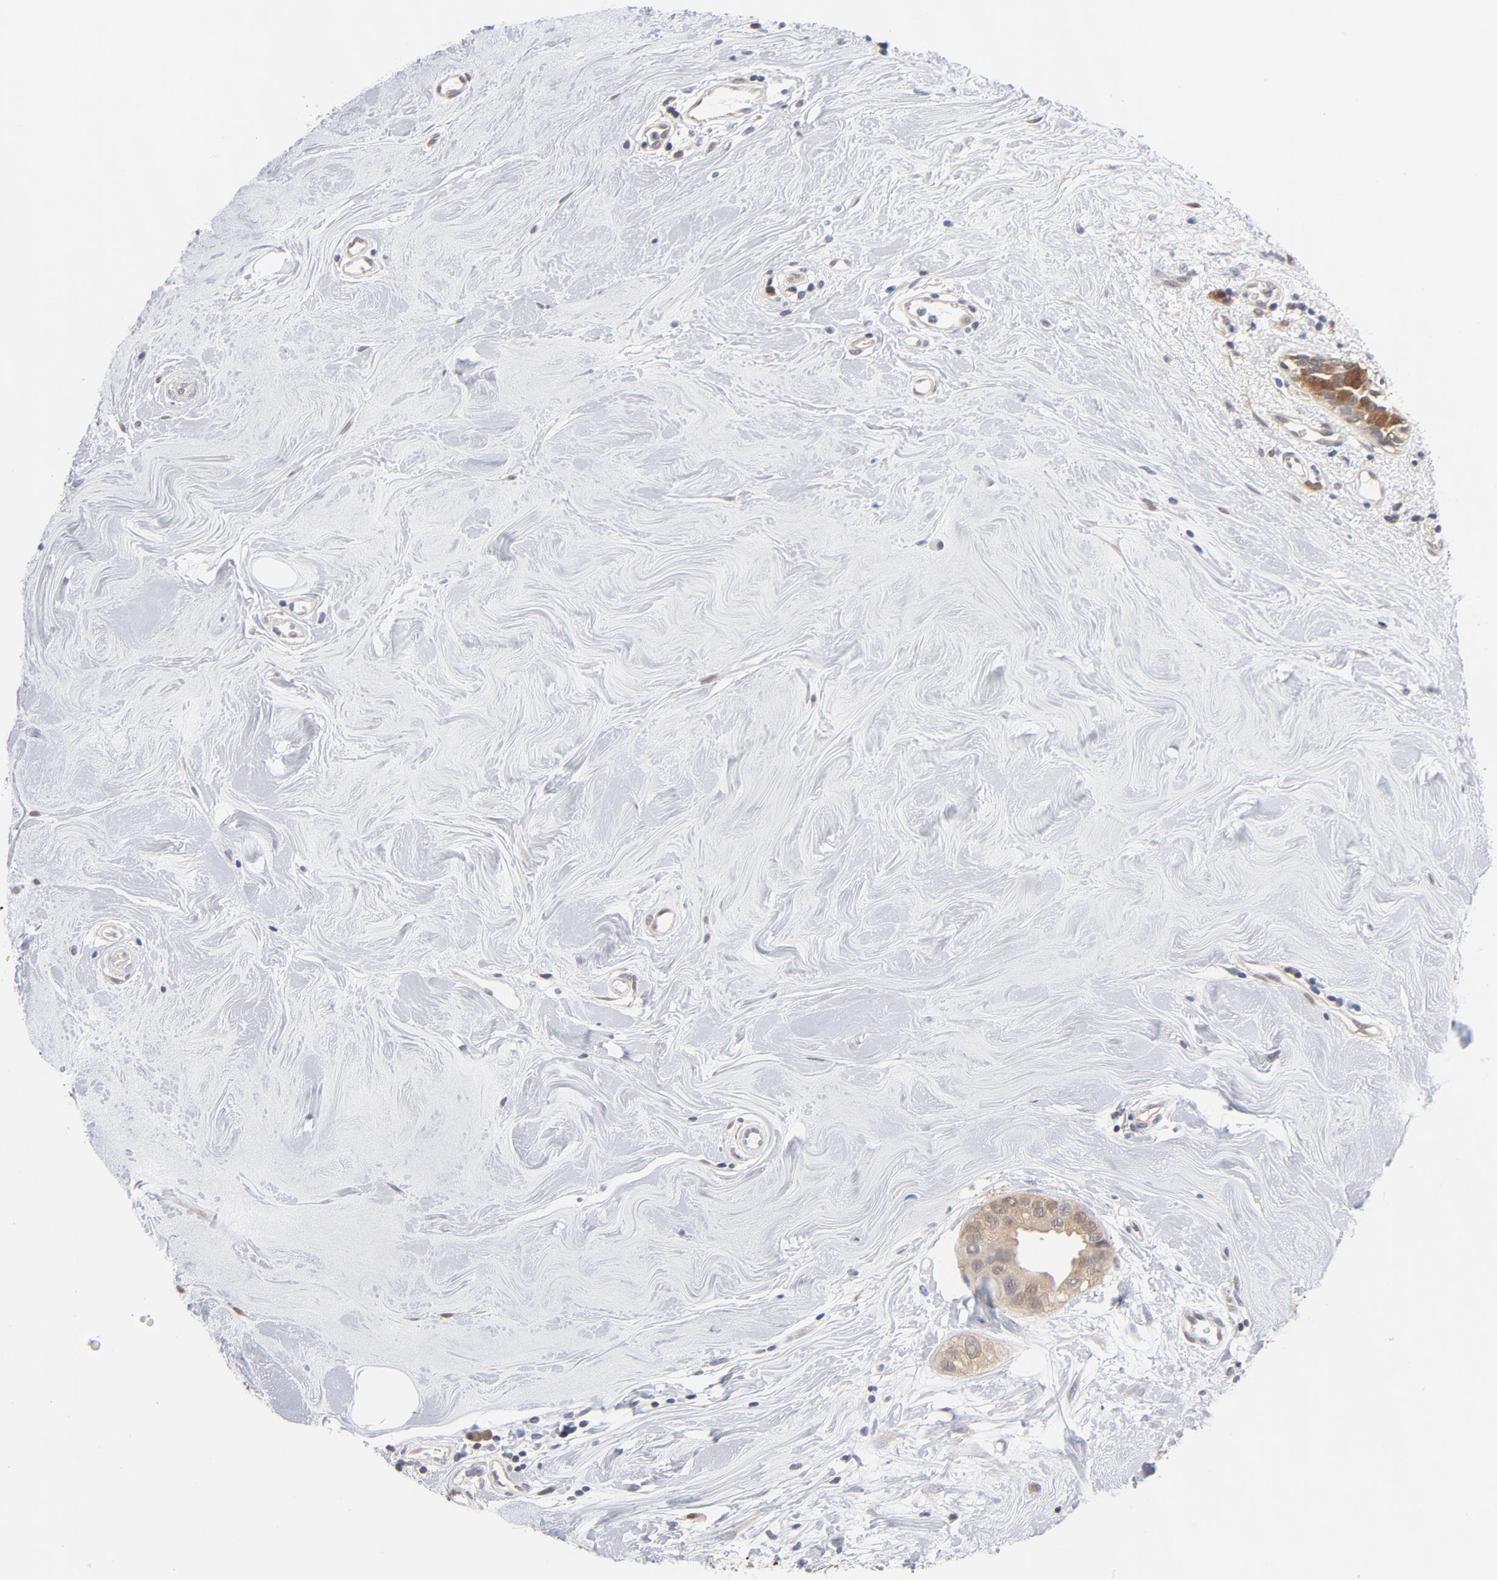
{"staining": {"intensity": "moderate", "quantity": ">75%", "location": "cytoplasmic/membranous"}, "tissue": "breast cancer", "cell_type": "Tumor cells", "image_type": "cancer", "snomed": [{"axis": "morphology", "description": "Duct carcinoma"}, {"axis": "topography", "description": "Breast"}], "caption": "Immunohistochemical staining of breast cancer (invasive ductal carcinoma) shows medium levels of moderate cytoplasmic/membranous positivity in approximately >75% of tumor cells.", "gene": "MIF", "patient": {"sex": "female", "age": 40}}